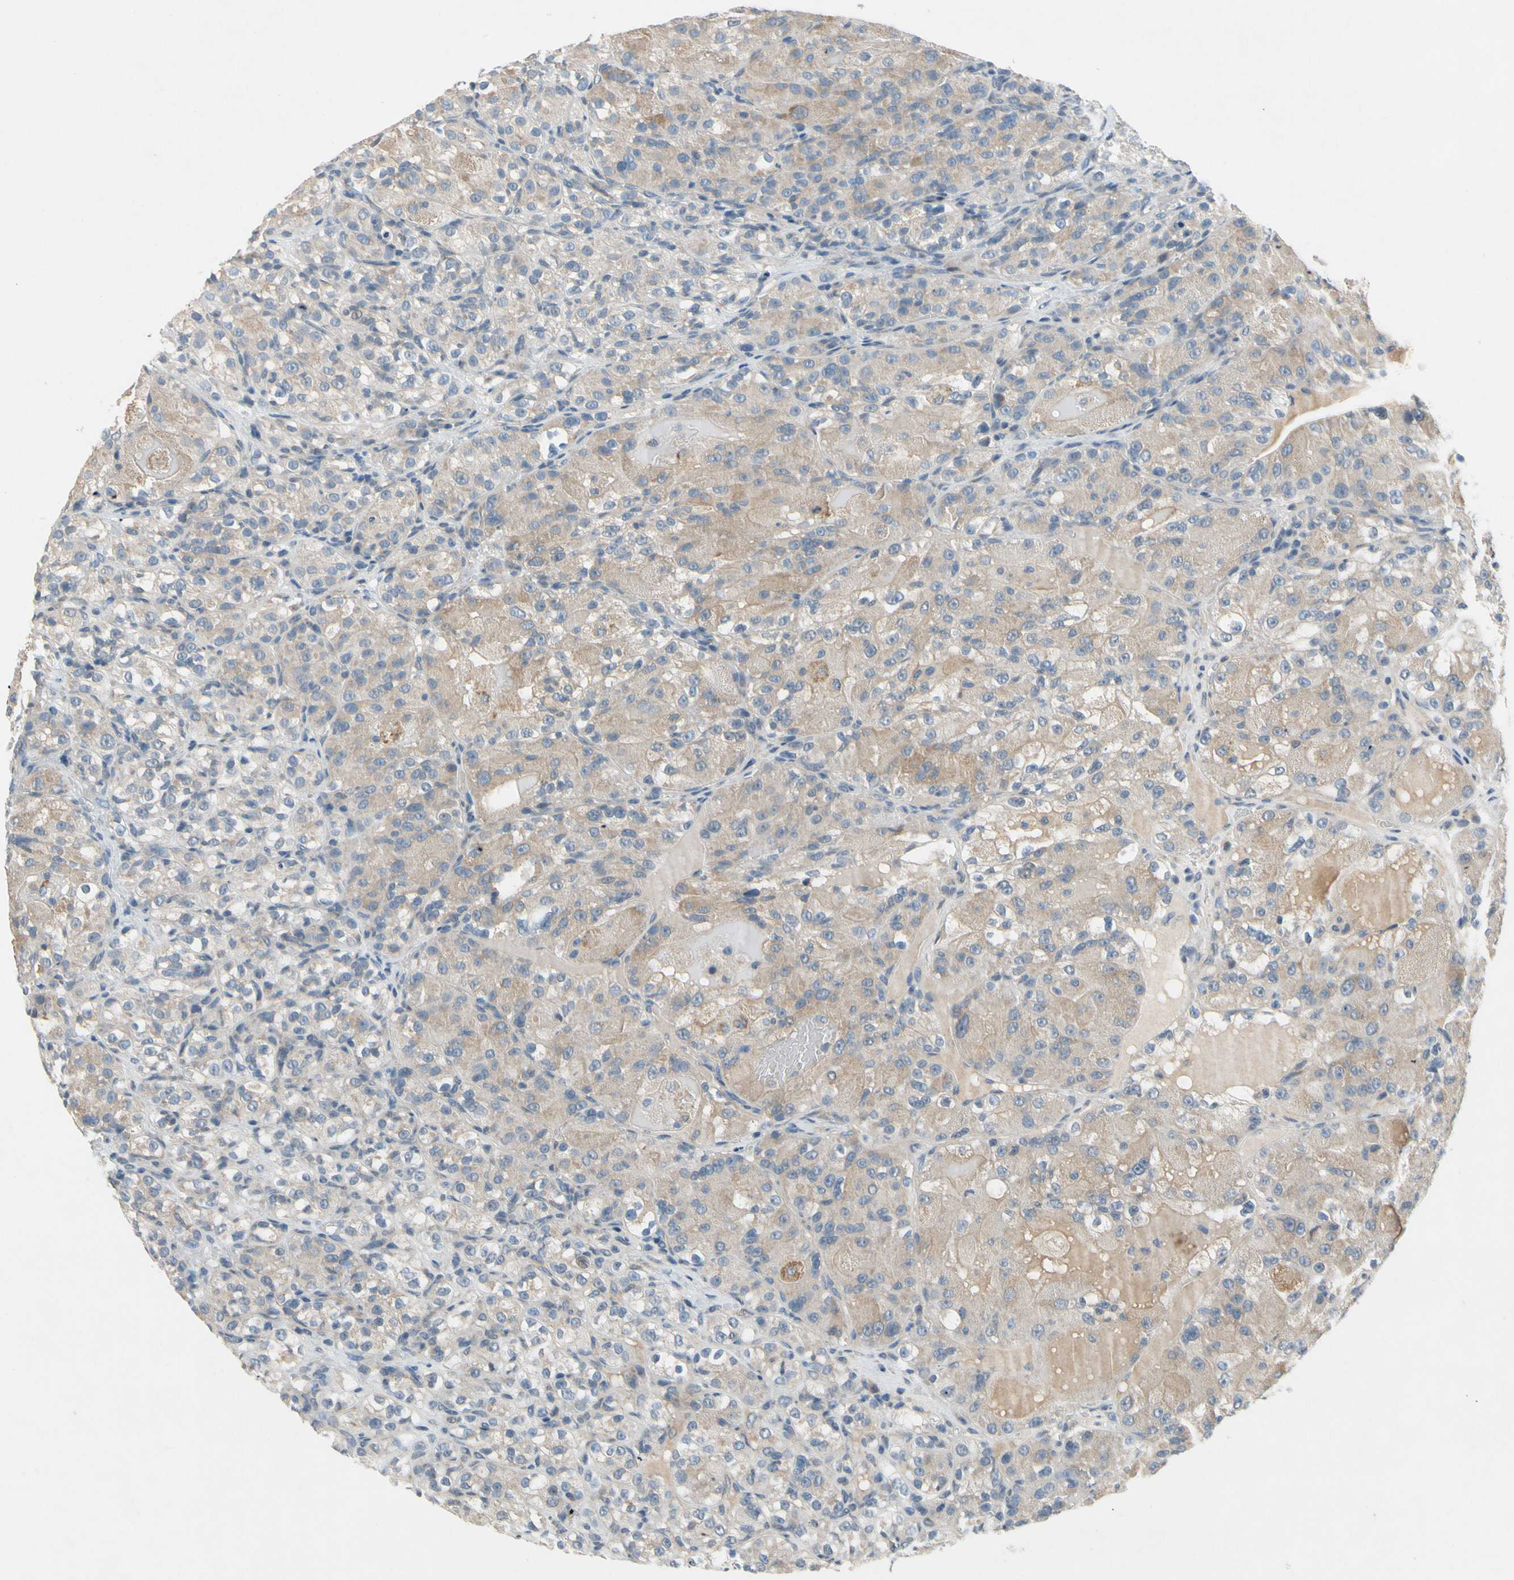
{"staining": {"intensity": "weak", "quantity": "25%-75%", "location": "cytoplasmic/membranous"}, "tissue": "renal cancer", "cell_type": "Tumor cells", "image_type": "cancer", "snomed": [{"axis": "morphology", "description": "Normal tissue, NOS"}, {"axis": "morphology", "description": "Adenocarcinoma, NOS"}, {"axis": "topography", "description": "Kidney"}], "caption": "Renal adenocarcinoma stained with DAB immunohistochemistry (IHC) exhibits low levels of weak cytoplasmic/membranous positivity in approximately 25%-75% of tumor cells. The staining is performed using DAB (3,3'-diaminobenzidine) brown chromogen to label protein expression. The nuclei are counter-stained blue using hematoxylin.", "gene": "PIP5K1B", "patient": {"sex": "male", "age": 61}}